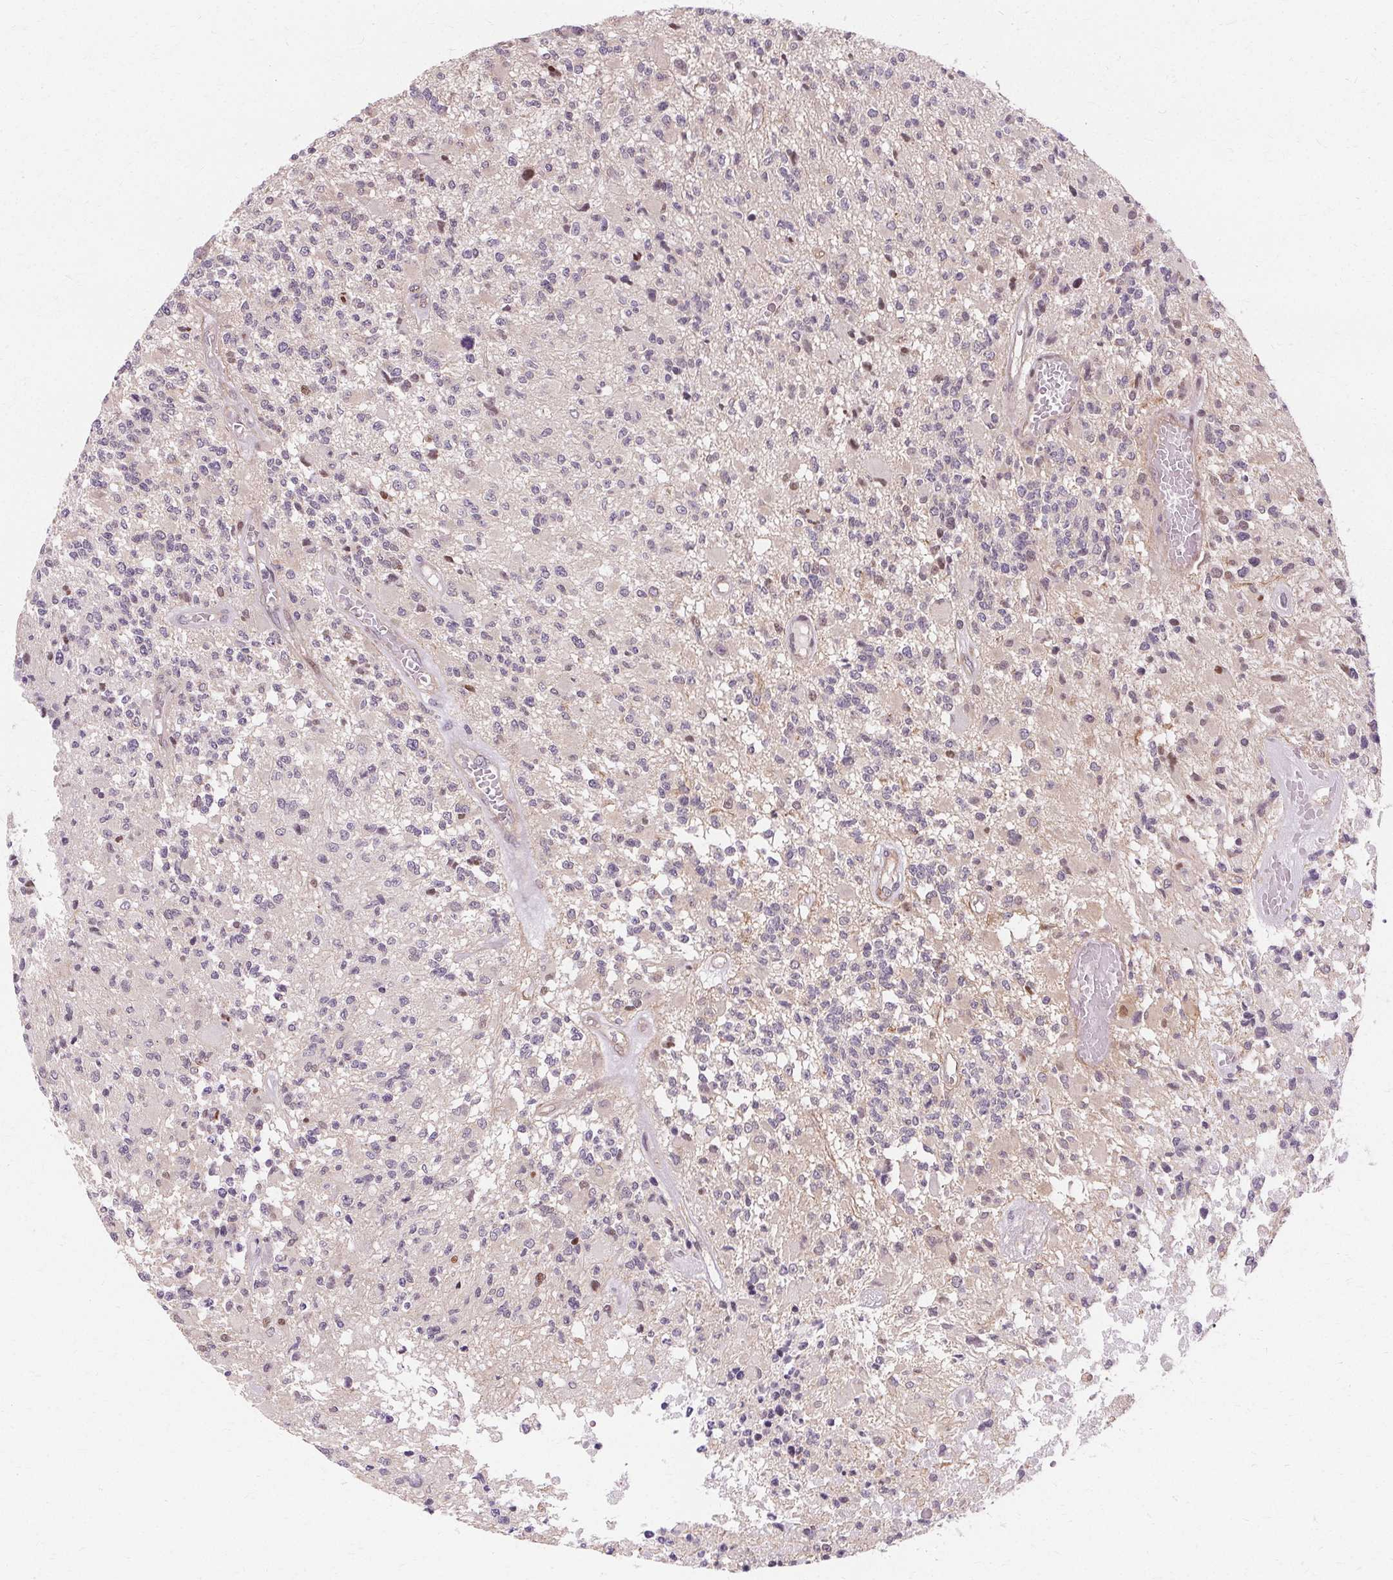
{"staining": {"intensity": "moderate", "quantity": "<25%", "location": "cytoplasmic/membranous,nuclear"}, "tissue": "glioma", "cell_type": "Tumor cells", "image_type": "cancer", "snomed": [{"axis": "morphology", "description": "Glioma, malignant, High grade"}, {"axis": "topography", "description": "Brain"}], "caption": "Malignant glioma (high-grade) stained with a brown dye demonstrates moderate cytoplasmic/membranous and nuclear positive staining in approximately <25% of tumor cells.", "gene": "USP8", "patient": {"sex": "female", "age": 63}}